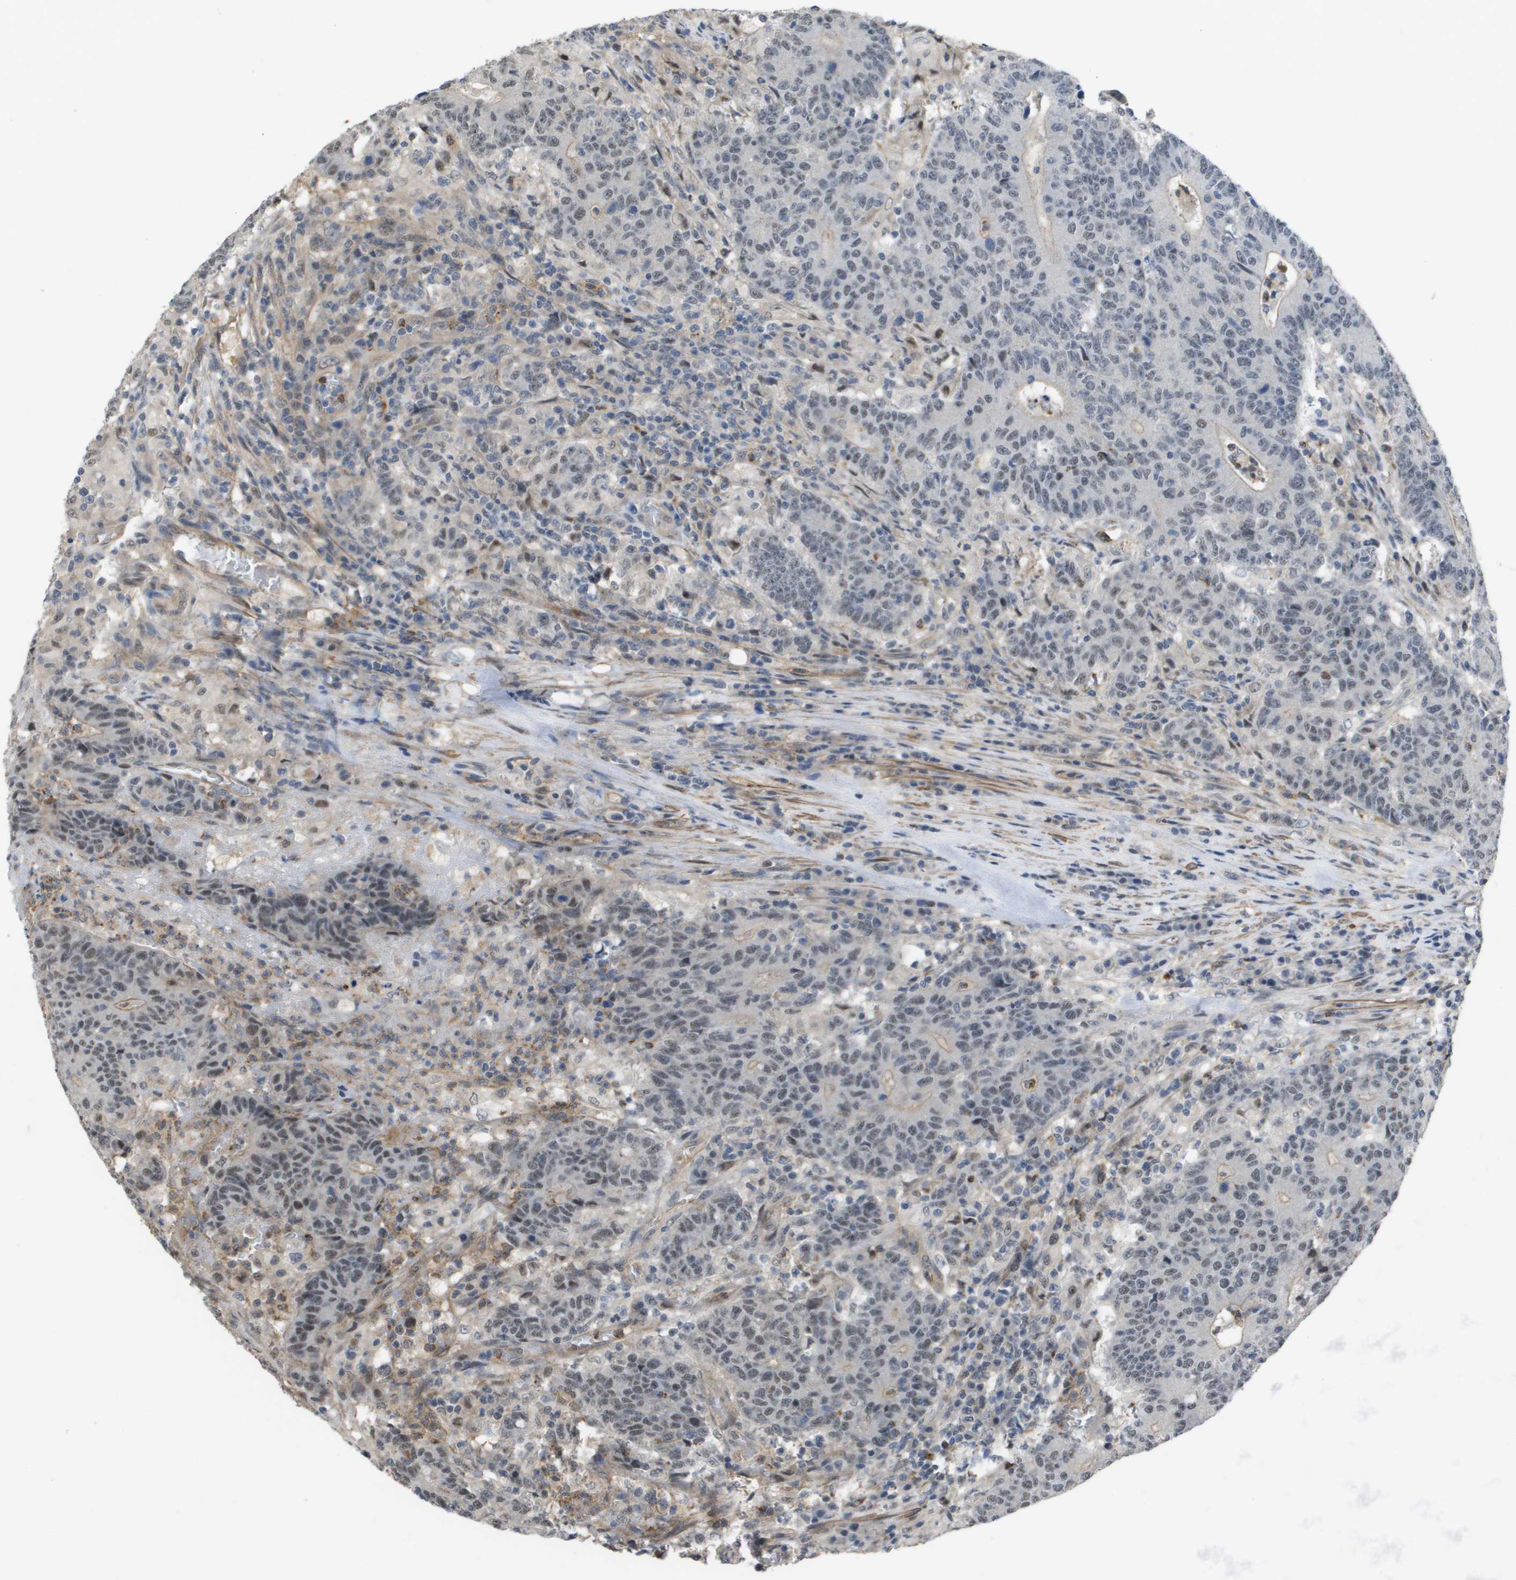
{"staining": {"intensity": "weak", "quantity": "25%-75%", "location": "nuclear"}, "tissue": "colorectal cancer", "cell_type": "Tumor cells", "image_type": "cancer", "snomed": [{"axis": "morphology", "description": "Normal tissue, NOS"}, {"axis": "morphology", "description": "Adenocarcinoma, NOS"}, {"axis": "topography", "description": "Colon"}], "caption": "Protein staining shows weak nuclear staining in approximately 25%-75% of tumor cells in adenocarcinoma (colorectal).", "gene": "RNF112", "patient": {"sex": "female", "age": 75}}